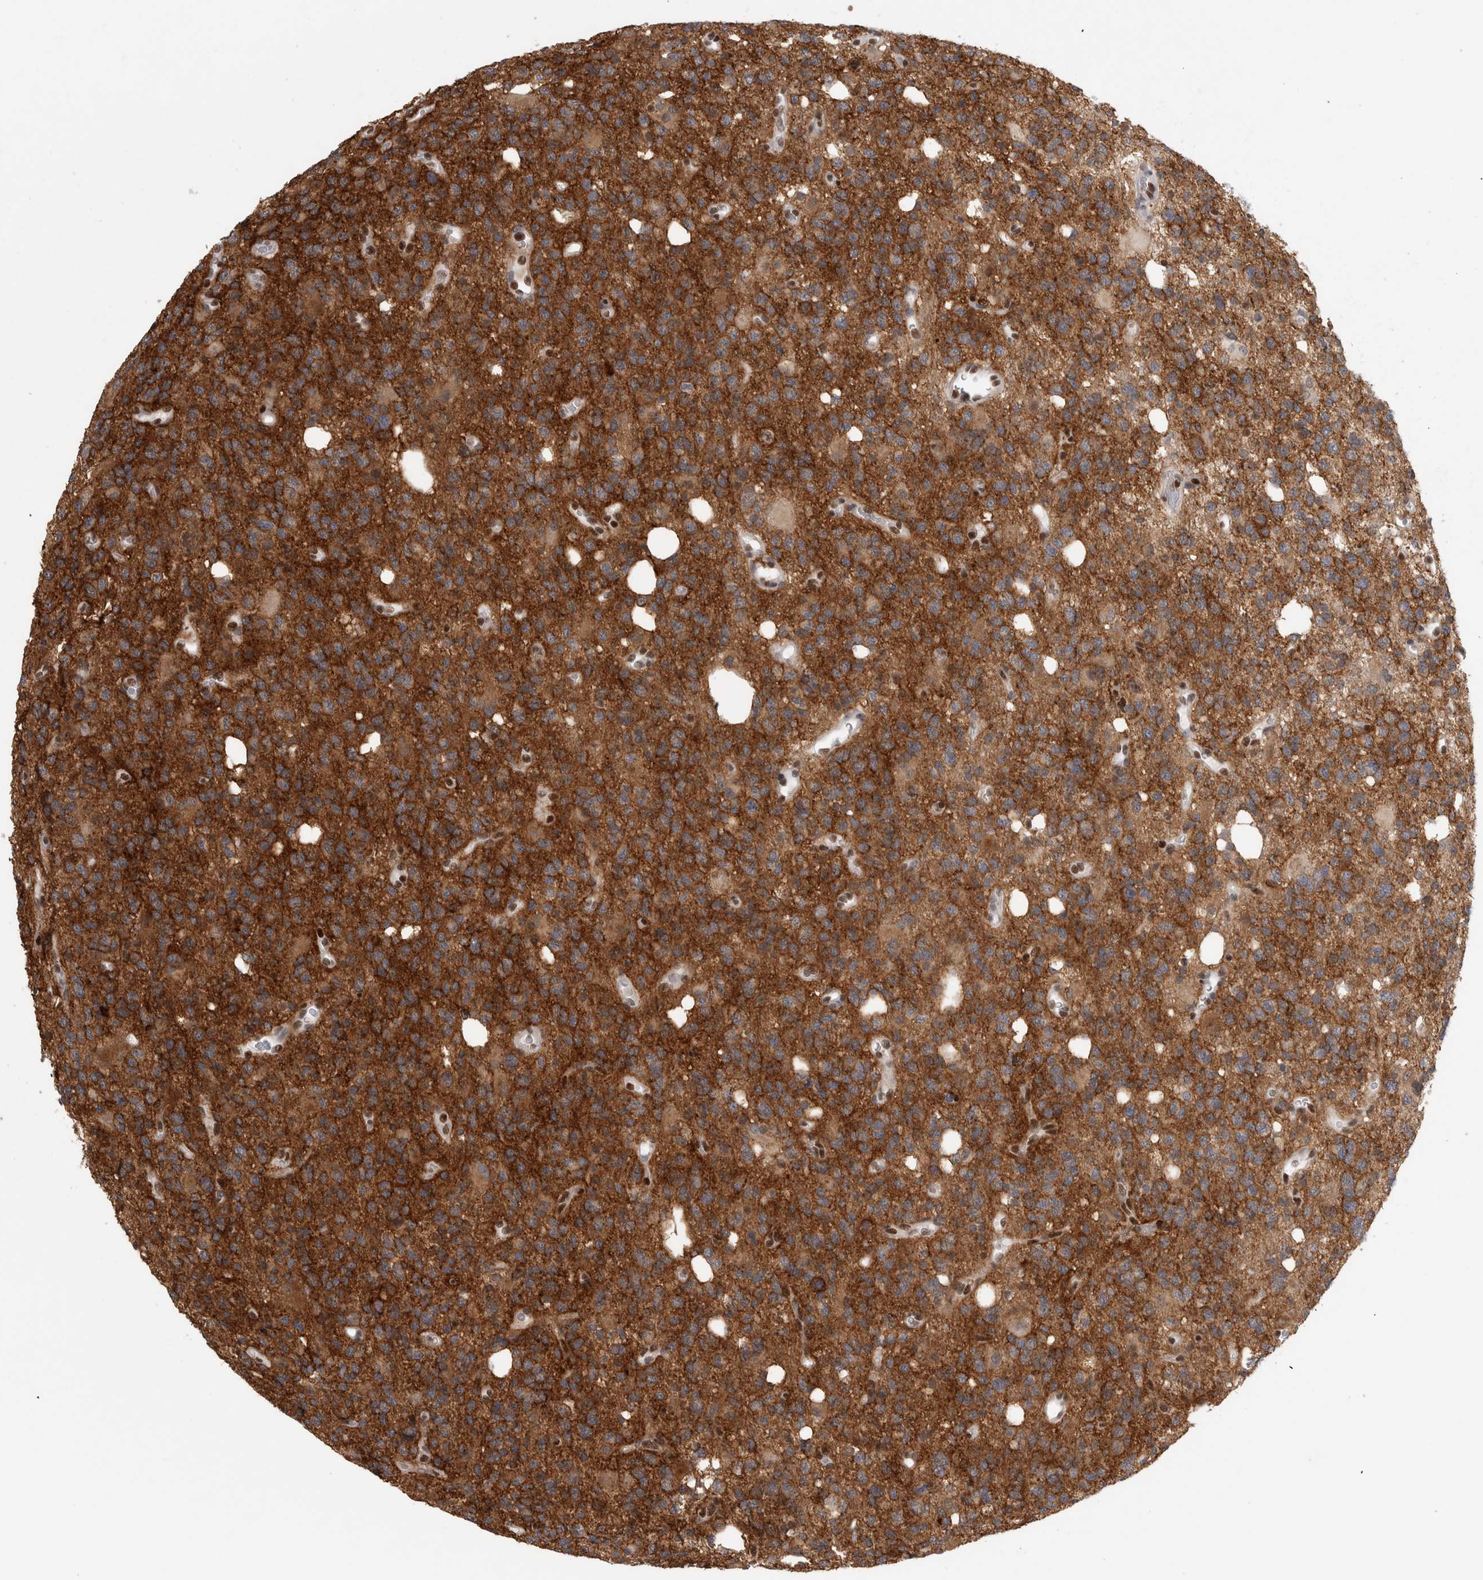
{"staining": {"intensity": "strong", "quantity": "25%-75%", "location": "cytoplasmic/membranous"}, "tissue": "glioma", "cell_type": "Tumor cells", "image_type": "cancer", "snomed": [{"axis": "morphology", "description": "Glioma, malignant, High grade"}, {"axis": "topography", "description": "Brain"}], "caption": "IHC photomicrograph of glioma stained for a protein (brown), which displays high levels of strong cytoplasmic/membranous staining in about 25%-75% of tumor cells.", "gene": "SRARP", "patient": {"sex": "female", "age": 62}}